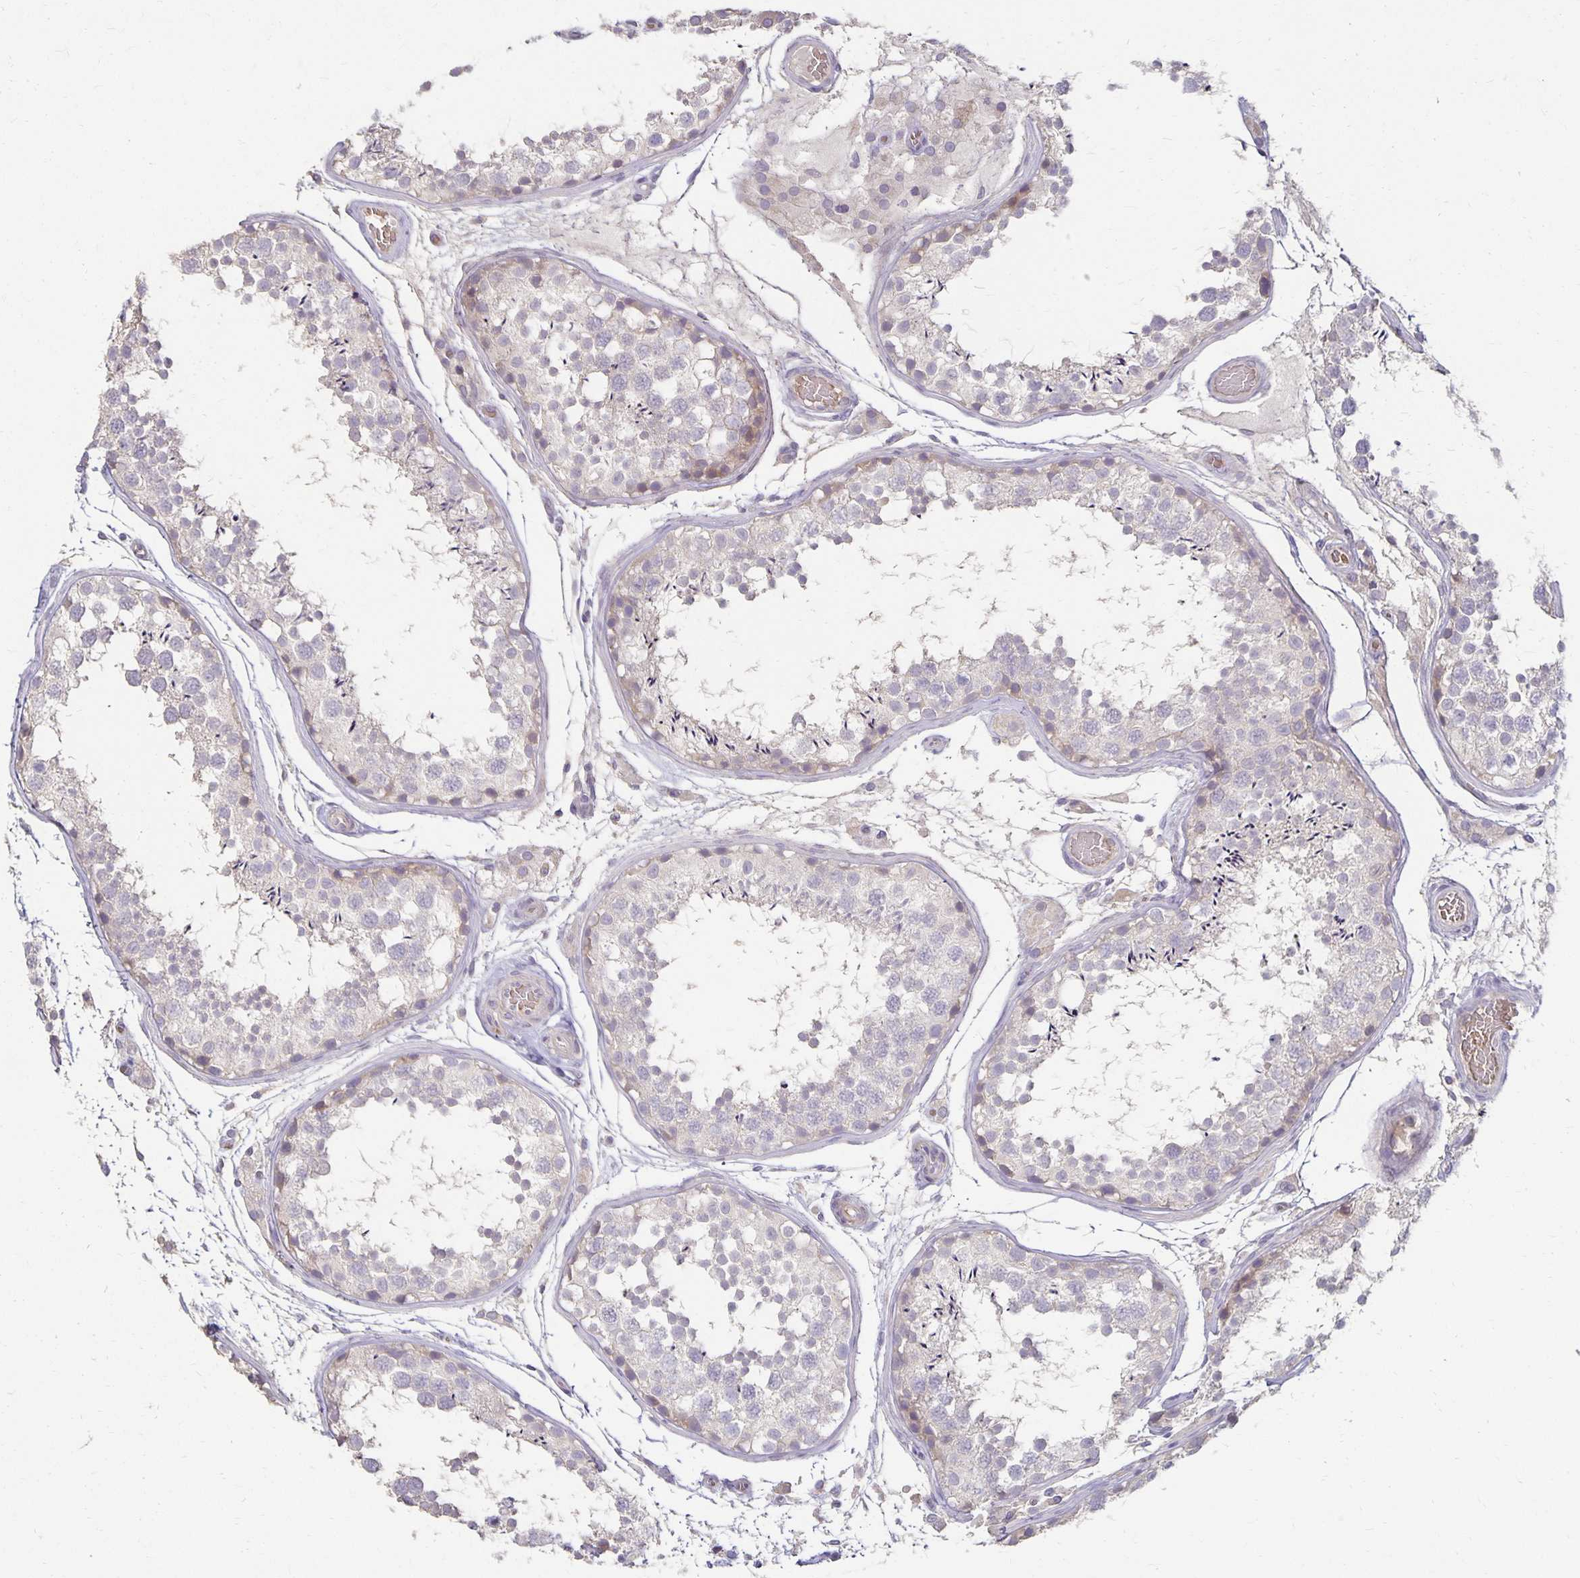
{"staining": {"intensity": "negative", "quantity": "none", "location": "none"}, "tissue": "testis", "cell_type": "Cells in seminiferous ducts", "image_type": "normal", "snomed": [{"axis": "morphology", "description": "Normal tissue, NOS"}, {"axis": "topography", "description": "Testis"}], "caption": "Immunohistochemical staining of benign testis exhibits no significant staining in cells in seminiferous ducts. Brightfield microscopy of IHC stained with DAB (3,3'-diaminobenzidine) (brown) and hematoxylin (blue), captured at high magnification.", "gene": "CST6", "patient": {"sex": "male", "age": 29}}